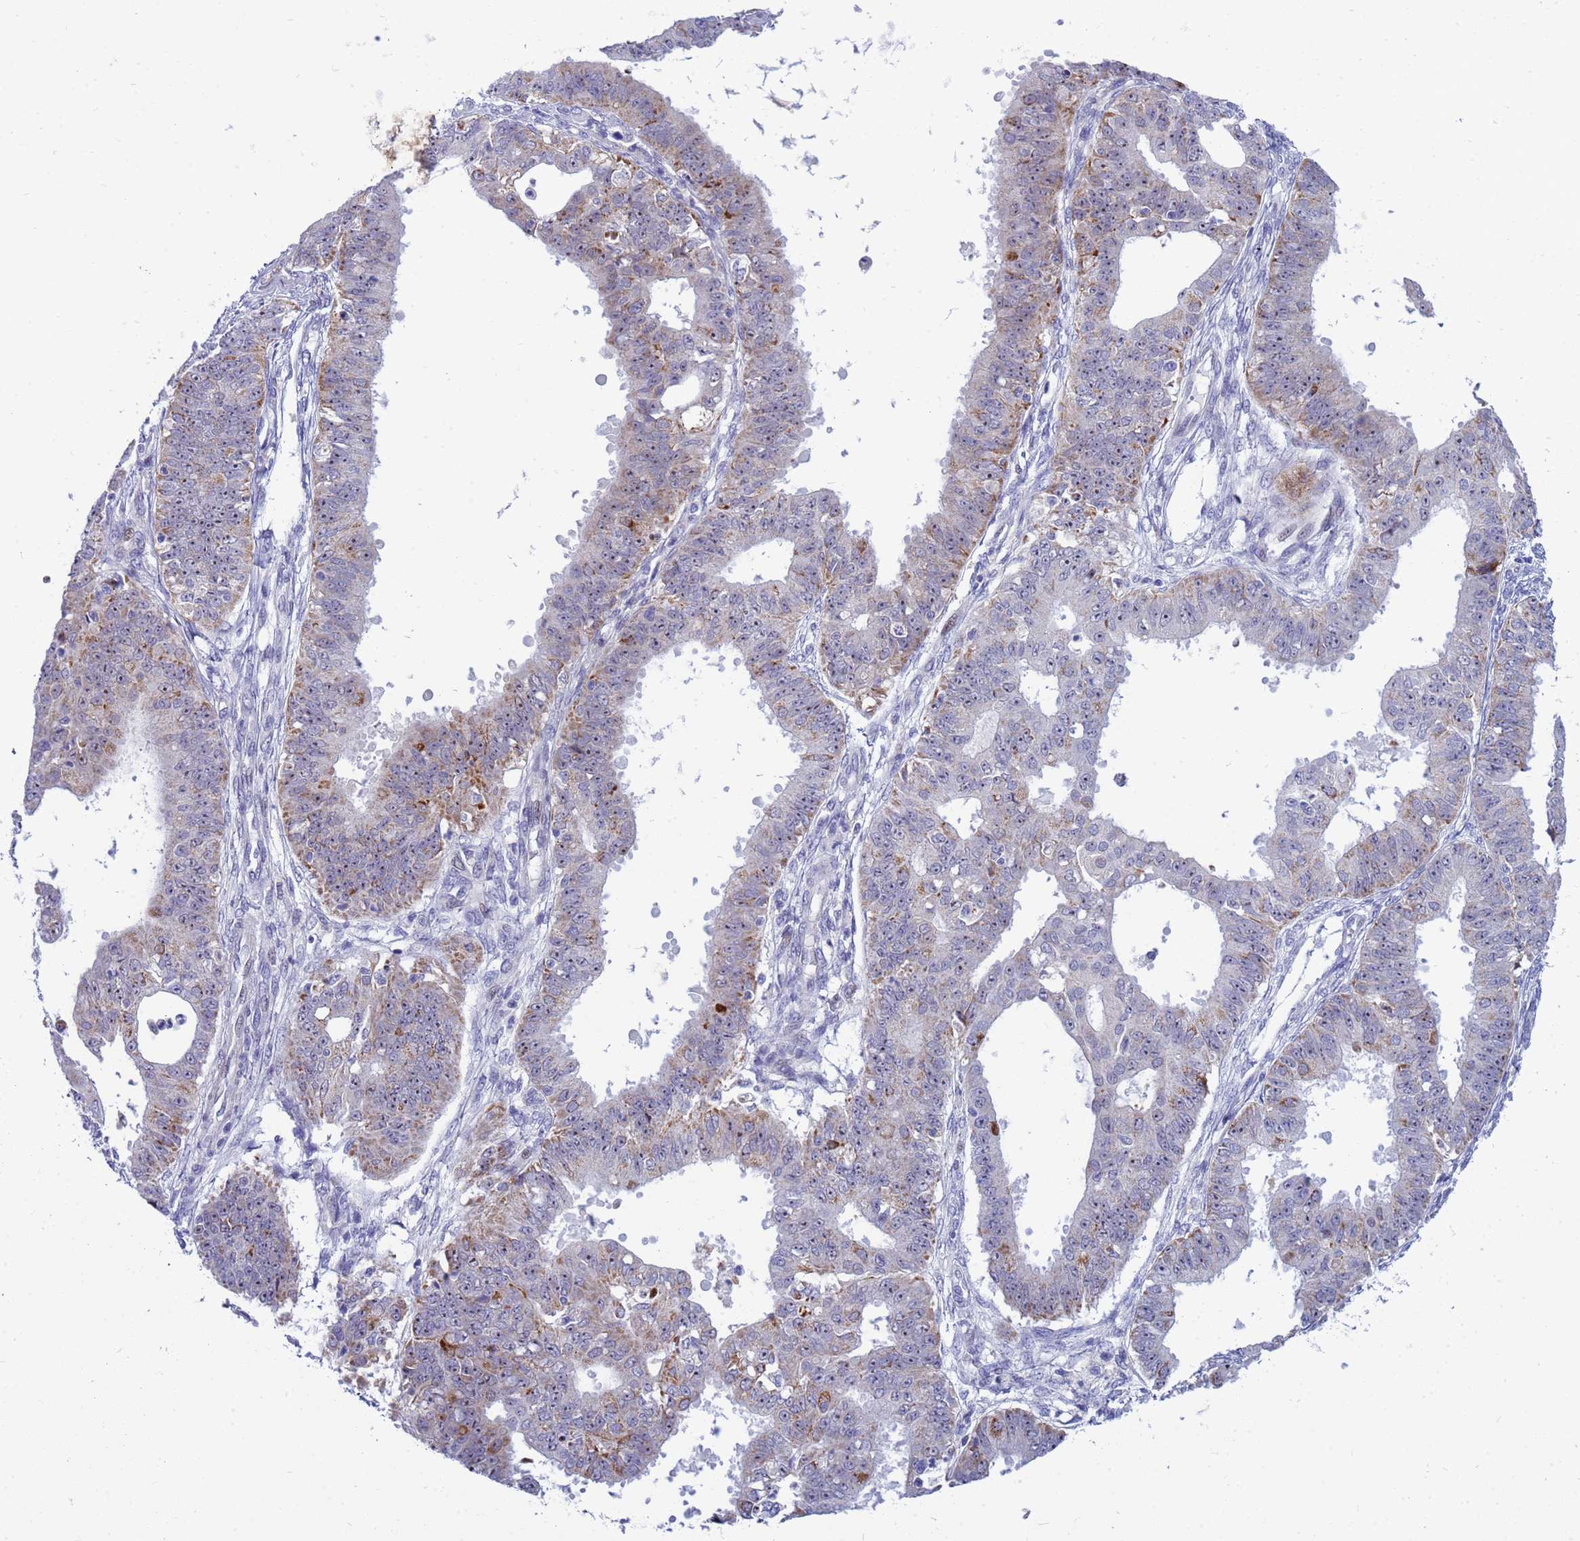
{"staining": {"intensity": "moderate", "quantity": "<25%", "location": "cytoplasmic/membranous"}, "tissue": "ovarian cancer", "cell_type": "Tumor cells", "image_type": "cancer", "snomed": [{"axis": "morphology", "description": "Carcinoma, endometroid"}, {"axis": "topography", "description": "Appendix"}, {"axis": "topography", "description": "Ovary"}], "caption": "Immunohistochemical staining of human ovarian cancer exhibits low levels of moderate cytoplasmic/membranous expression in about <25% of tumor cells.", "gene": "LRATD1", "patient": {"sex": "female", "age": 42}}